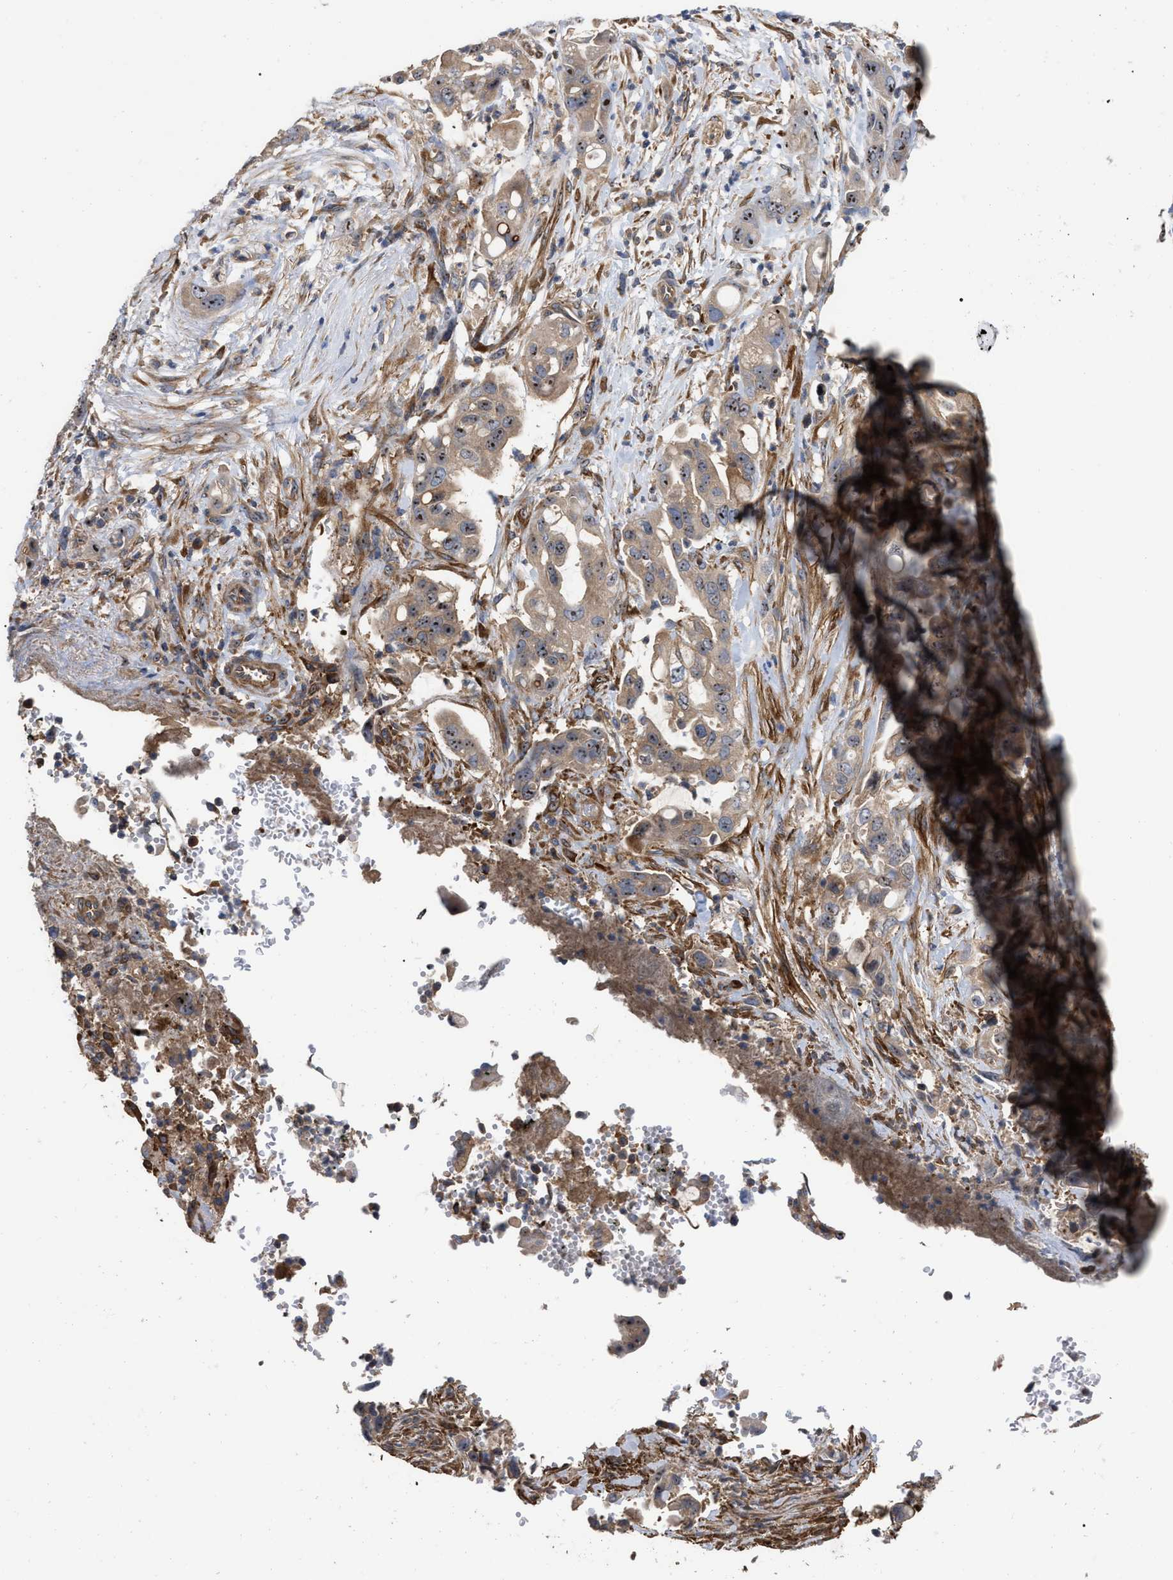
{"staining": {"intensity": "moderate", "quantity": ">75%", "location": "cytoplasmic/membranous,nuclear"}, "tissue": "pancreatic cancer", "cell_type": "Tumor cells", "image_type": "cancer", "snomed": [{"axis": "morphology", "description": "Adenocarcinoma, NOS"}, {"axis": "topography", "description": "Pancreas"}], "caption": "Immunohistochemical staining of human adenocarcinoma (pancreatic) shows medium levels of moderate cytoplasmic/membranous and nuclear positivity in about >75% of tumor cells. (DAB IHC, brown staining for protein, blue staining for nuclei).", "gene": "RABEP1", "patient": {"sex": "female", "age": 70}}